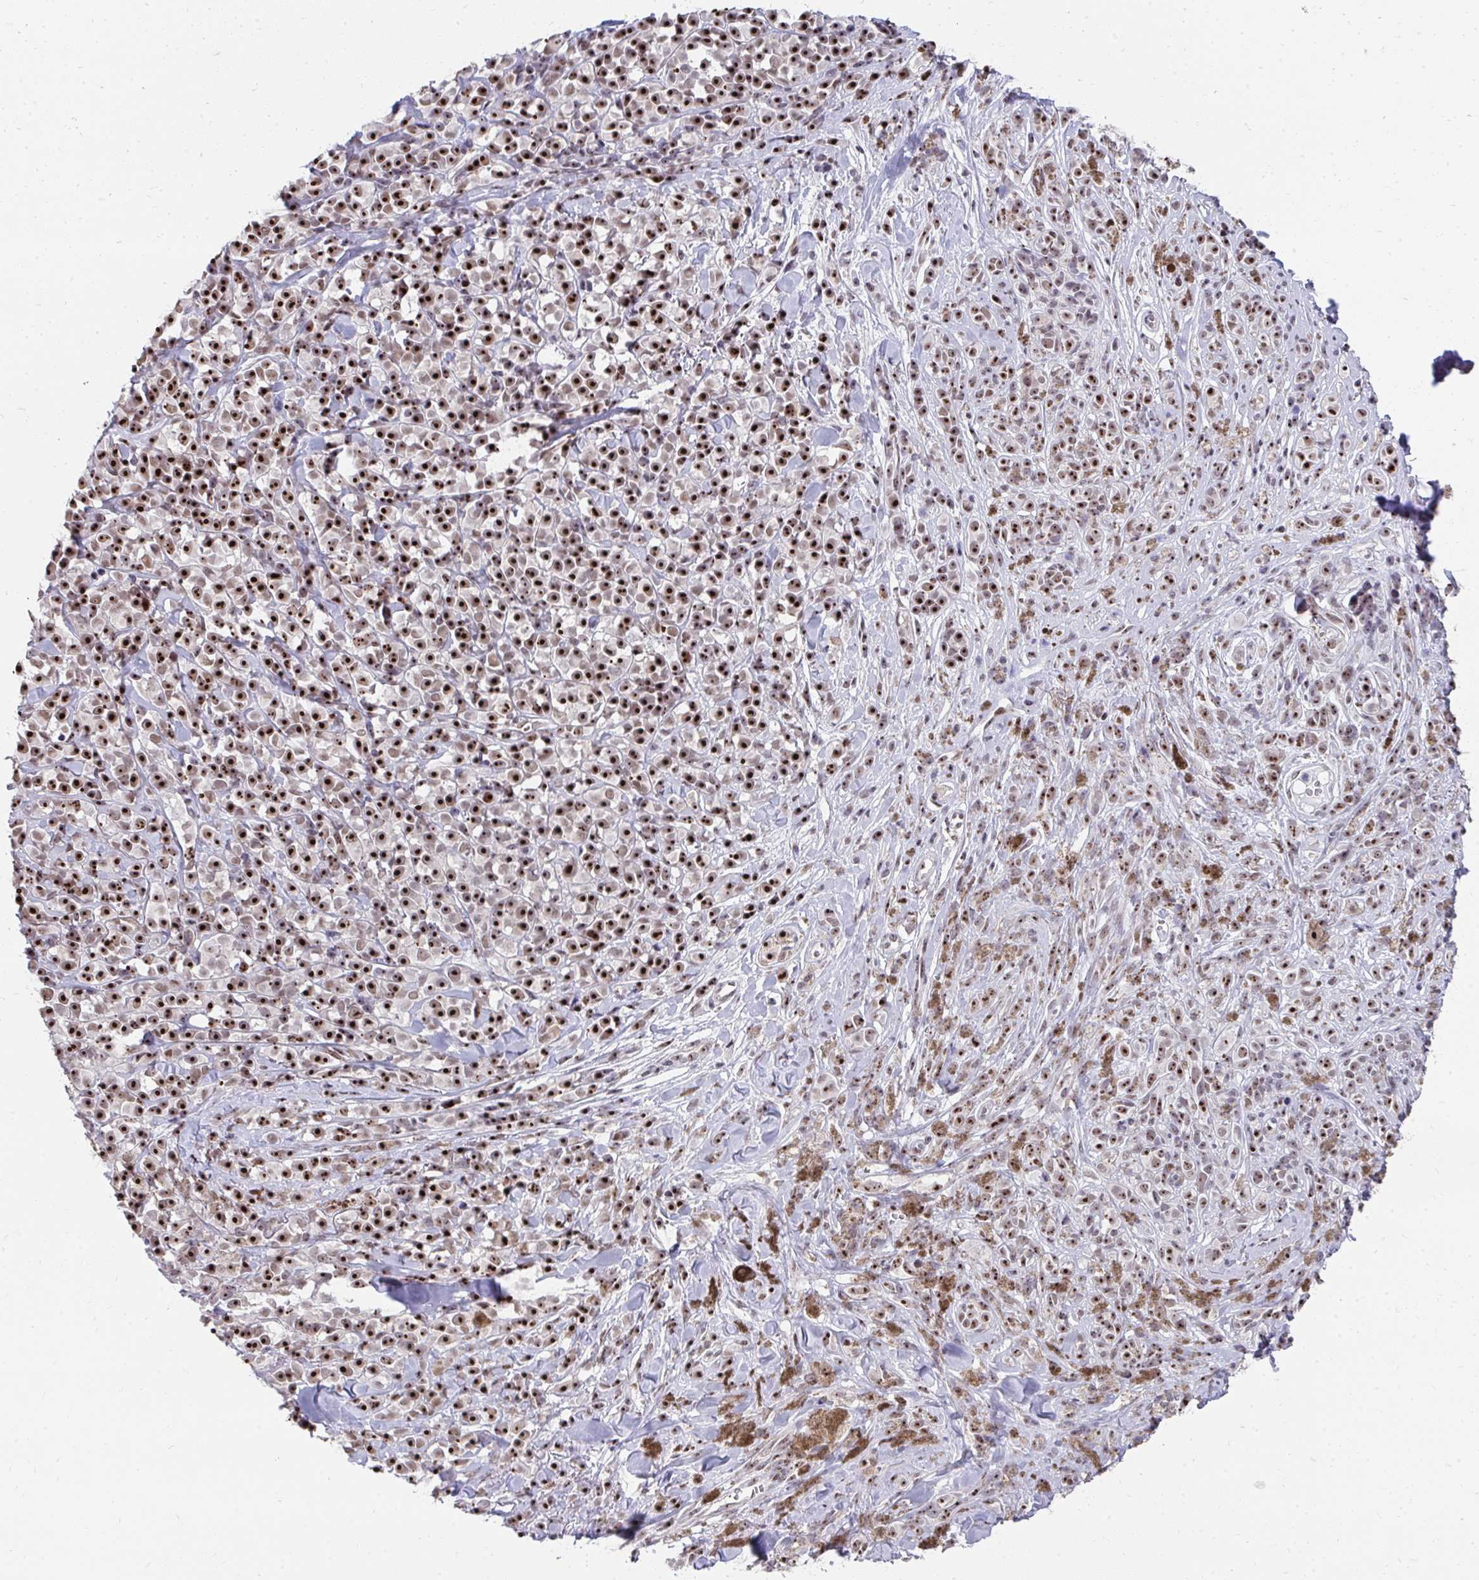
{"staining": {"intensity": "strong", "quantity": ">75%", "location": "nuclear"}, "tissue": "melanoma", "cell_type": "Tumor cells", "image_type": "cancer", "snomed": [{"axis": "morphology", "description": "Malignant melanoma, NOS"}, {"axis": "topography", "description": "Skin"}], "caption": "The immunohistochemical stain shows strong nuclear expression in tumor cells of melanoma tissue.", "gene": "HIRA", "patient": {"sex": "male", "age": 85}}